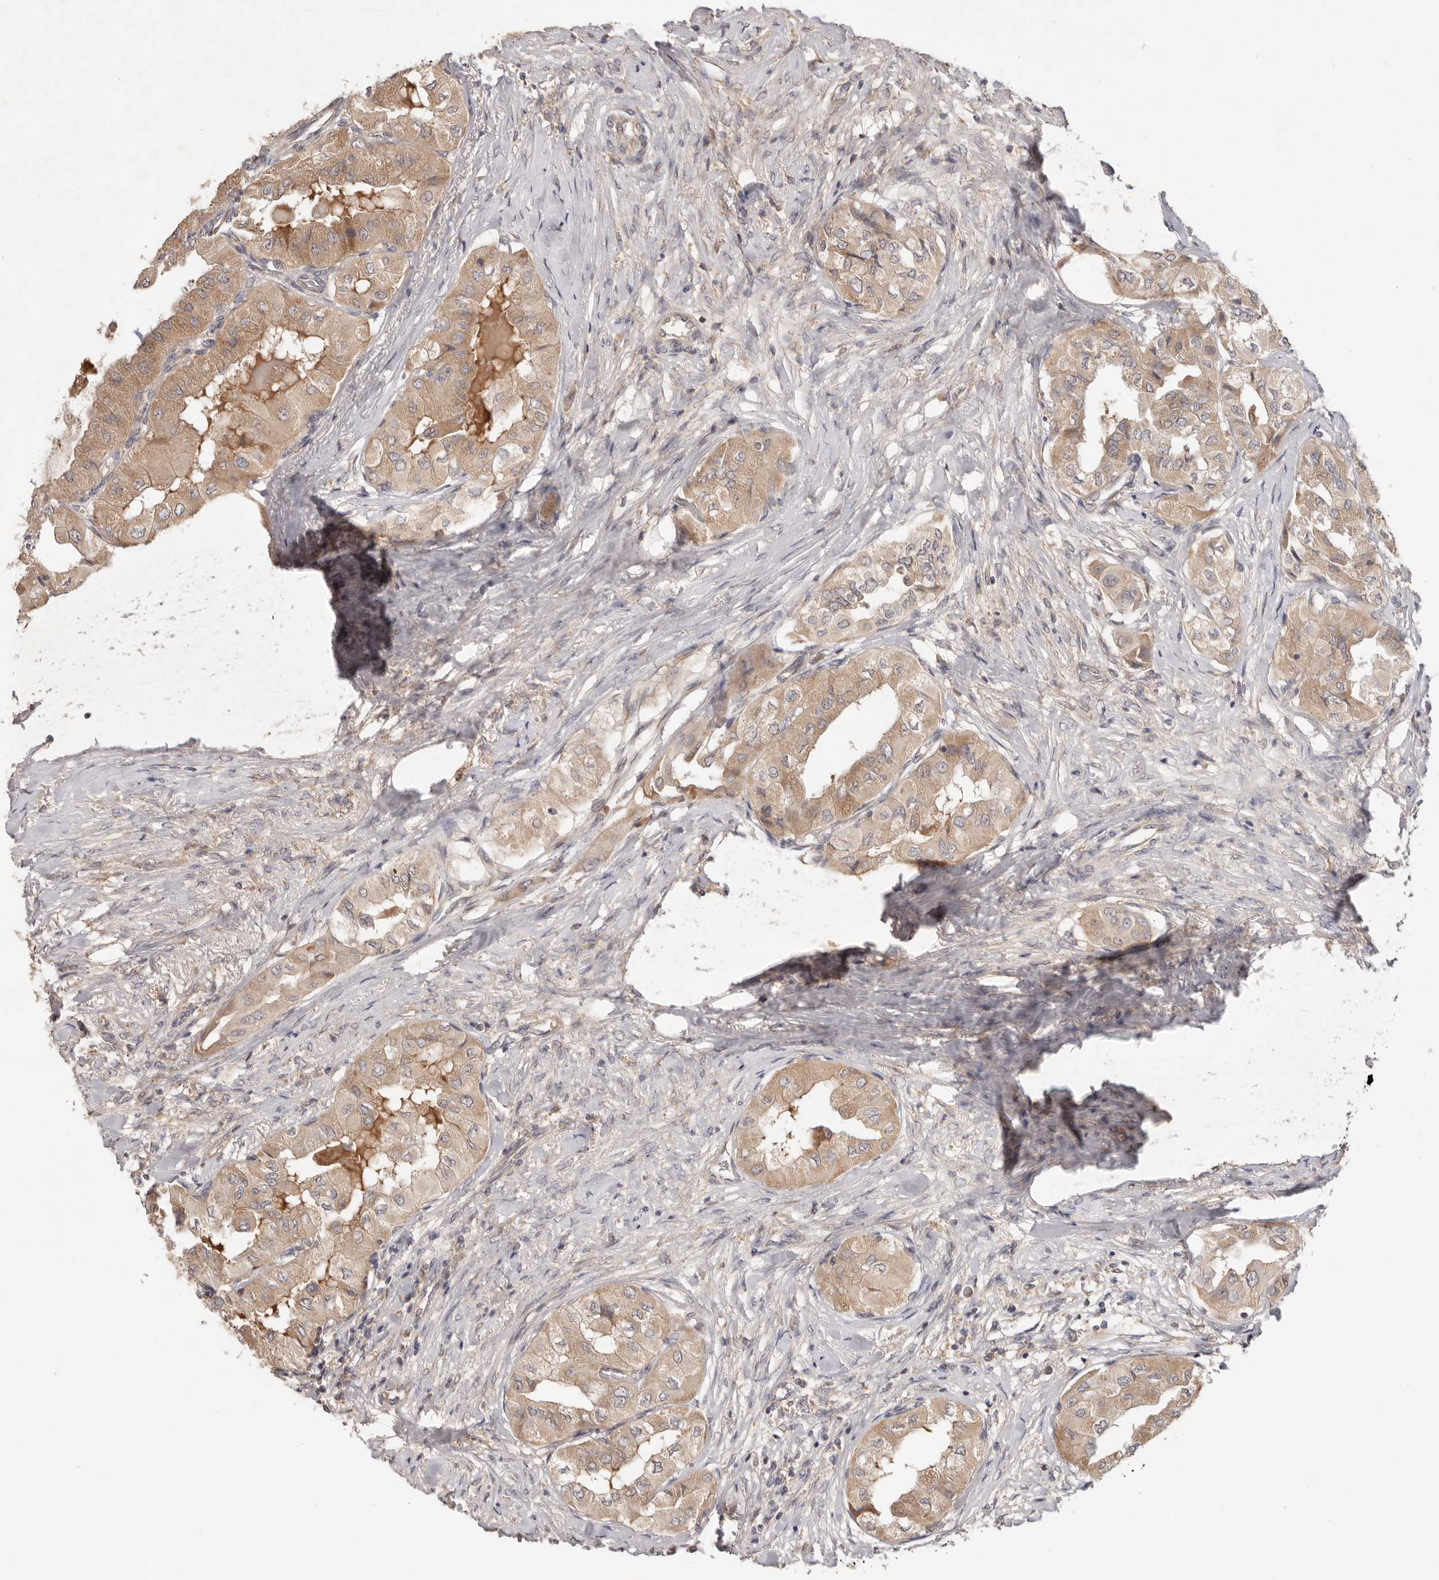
{"staining": {"intensity": "moderate", "quantity": ">75%", "location": "cytoplasmic/membranous"}, "tissue": "thyroid cancer", "cell_type": "Tumor cells", "image_type": "cancer", "snomed": [{"axis": "morphology", "description": "Papillary adenocarcinoma, NOS"}, {"axis": "topography", "description": "Thyroid gland"}], "caption": "Papillary adenocarcinoma (thyroid) stained with DAB (3,3'-diaminobenzidine) immunohistochemistry (IHC) reveals medium levels of moderate cytoplasmic/membranous expression in about >75% of tumor cells.", "gene": "LRP6", "patient": {"sex": "female", "age": 59}}